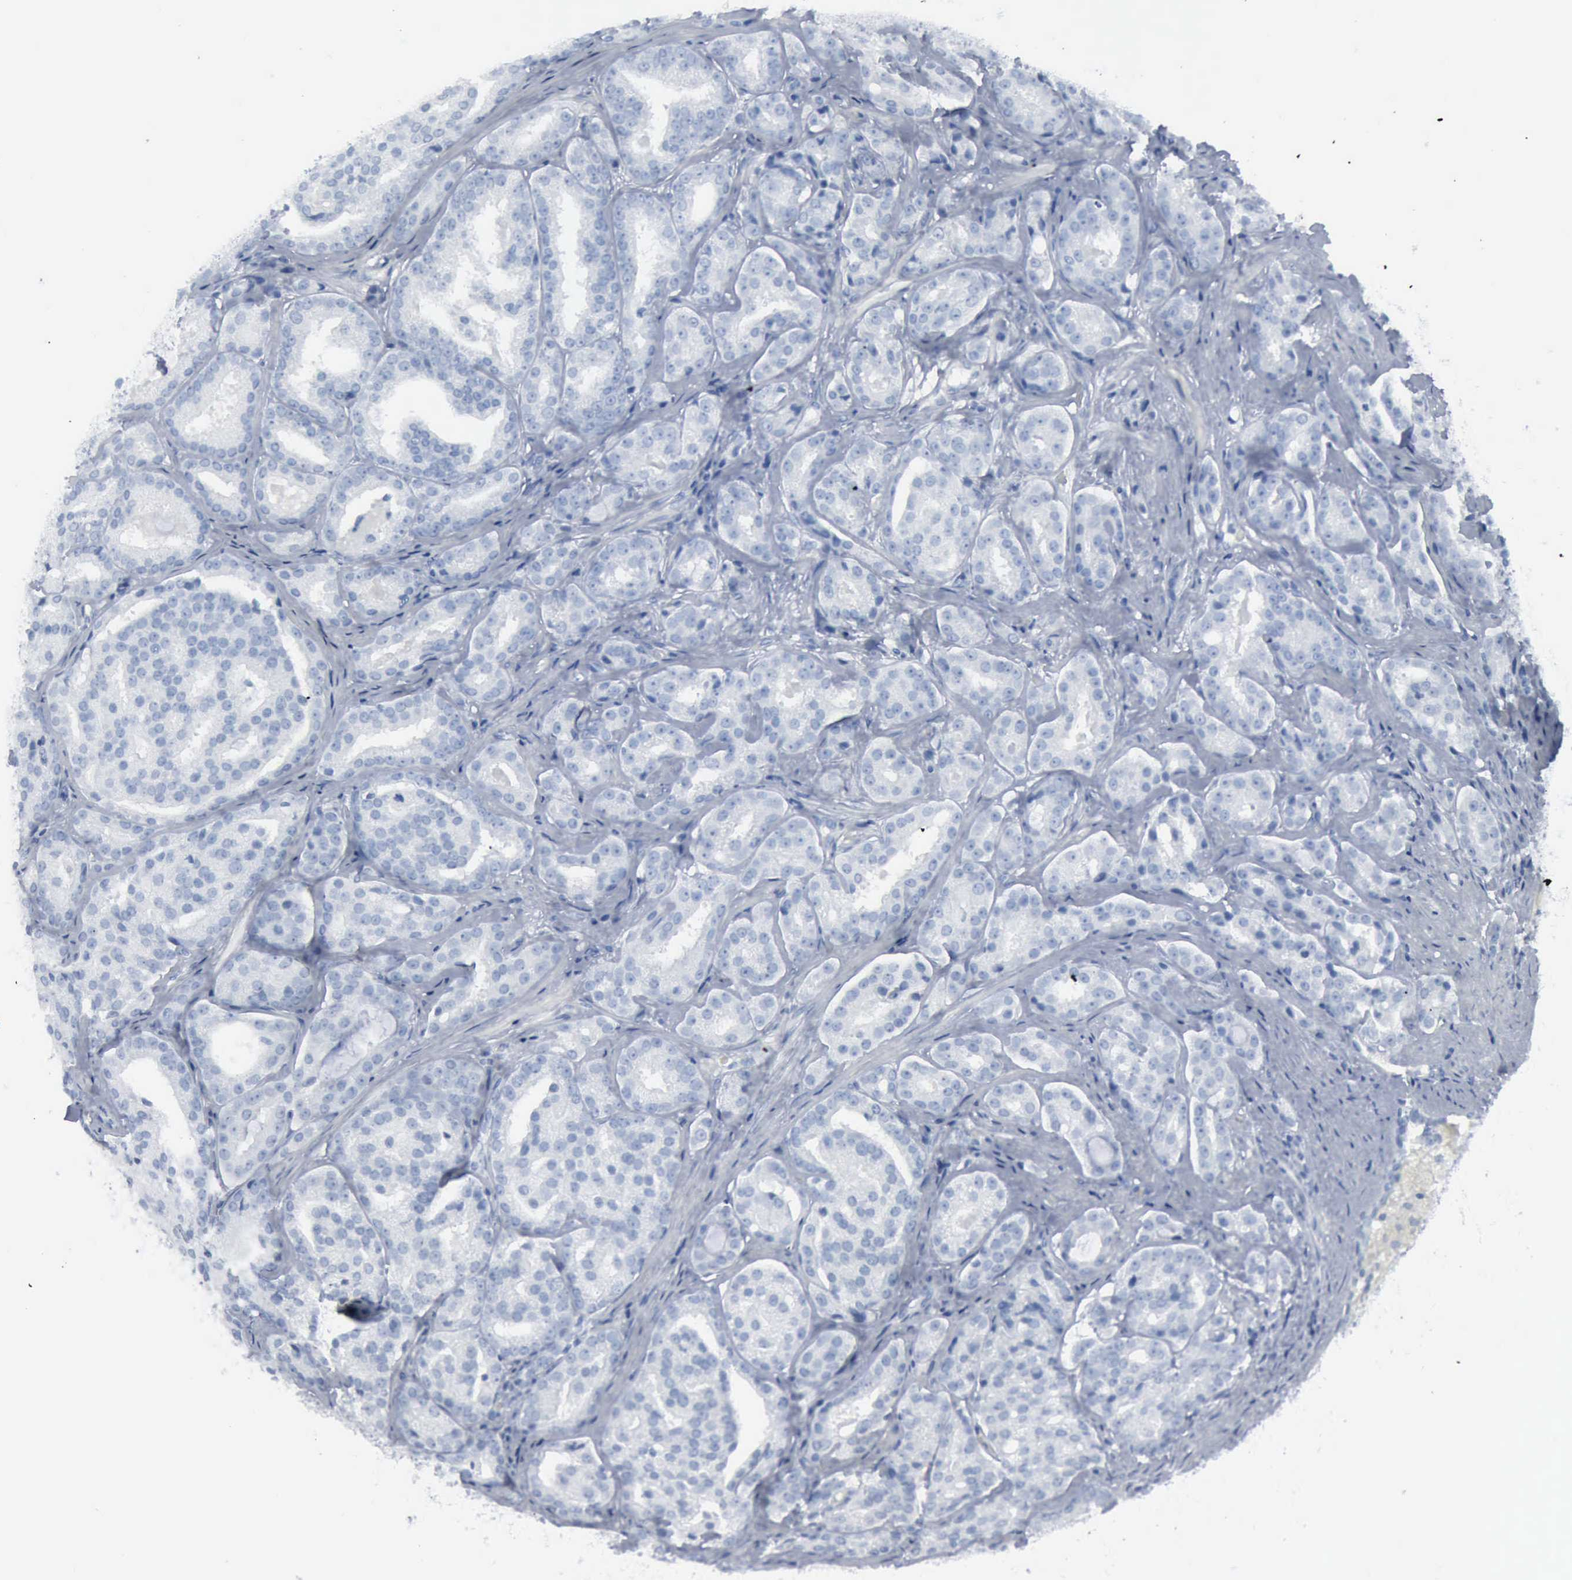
{"staining": {"intensity": "negative", "quantity": "none", "location": "none"}, "tissue": "prostate cancer", "cell_type": "Tumor cells", "image_type": "cancer", "snomed": [{"axis": "morphology", "description": "Adenocarcinoma, High grade"}, {"axis": "topography", "description": "Prostate"}], "caption": "This is an IHC photomicrograph of human prostate adenocarcinoma (high-grade). There is no positivity in tumor cells.", "gene": "DMD", "patient": {"sex": "male", "age": 64}}